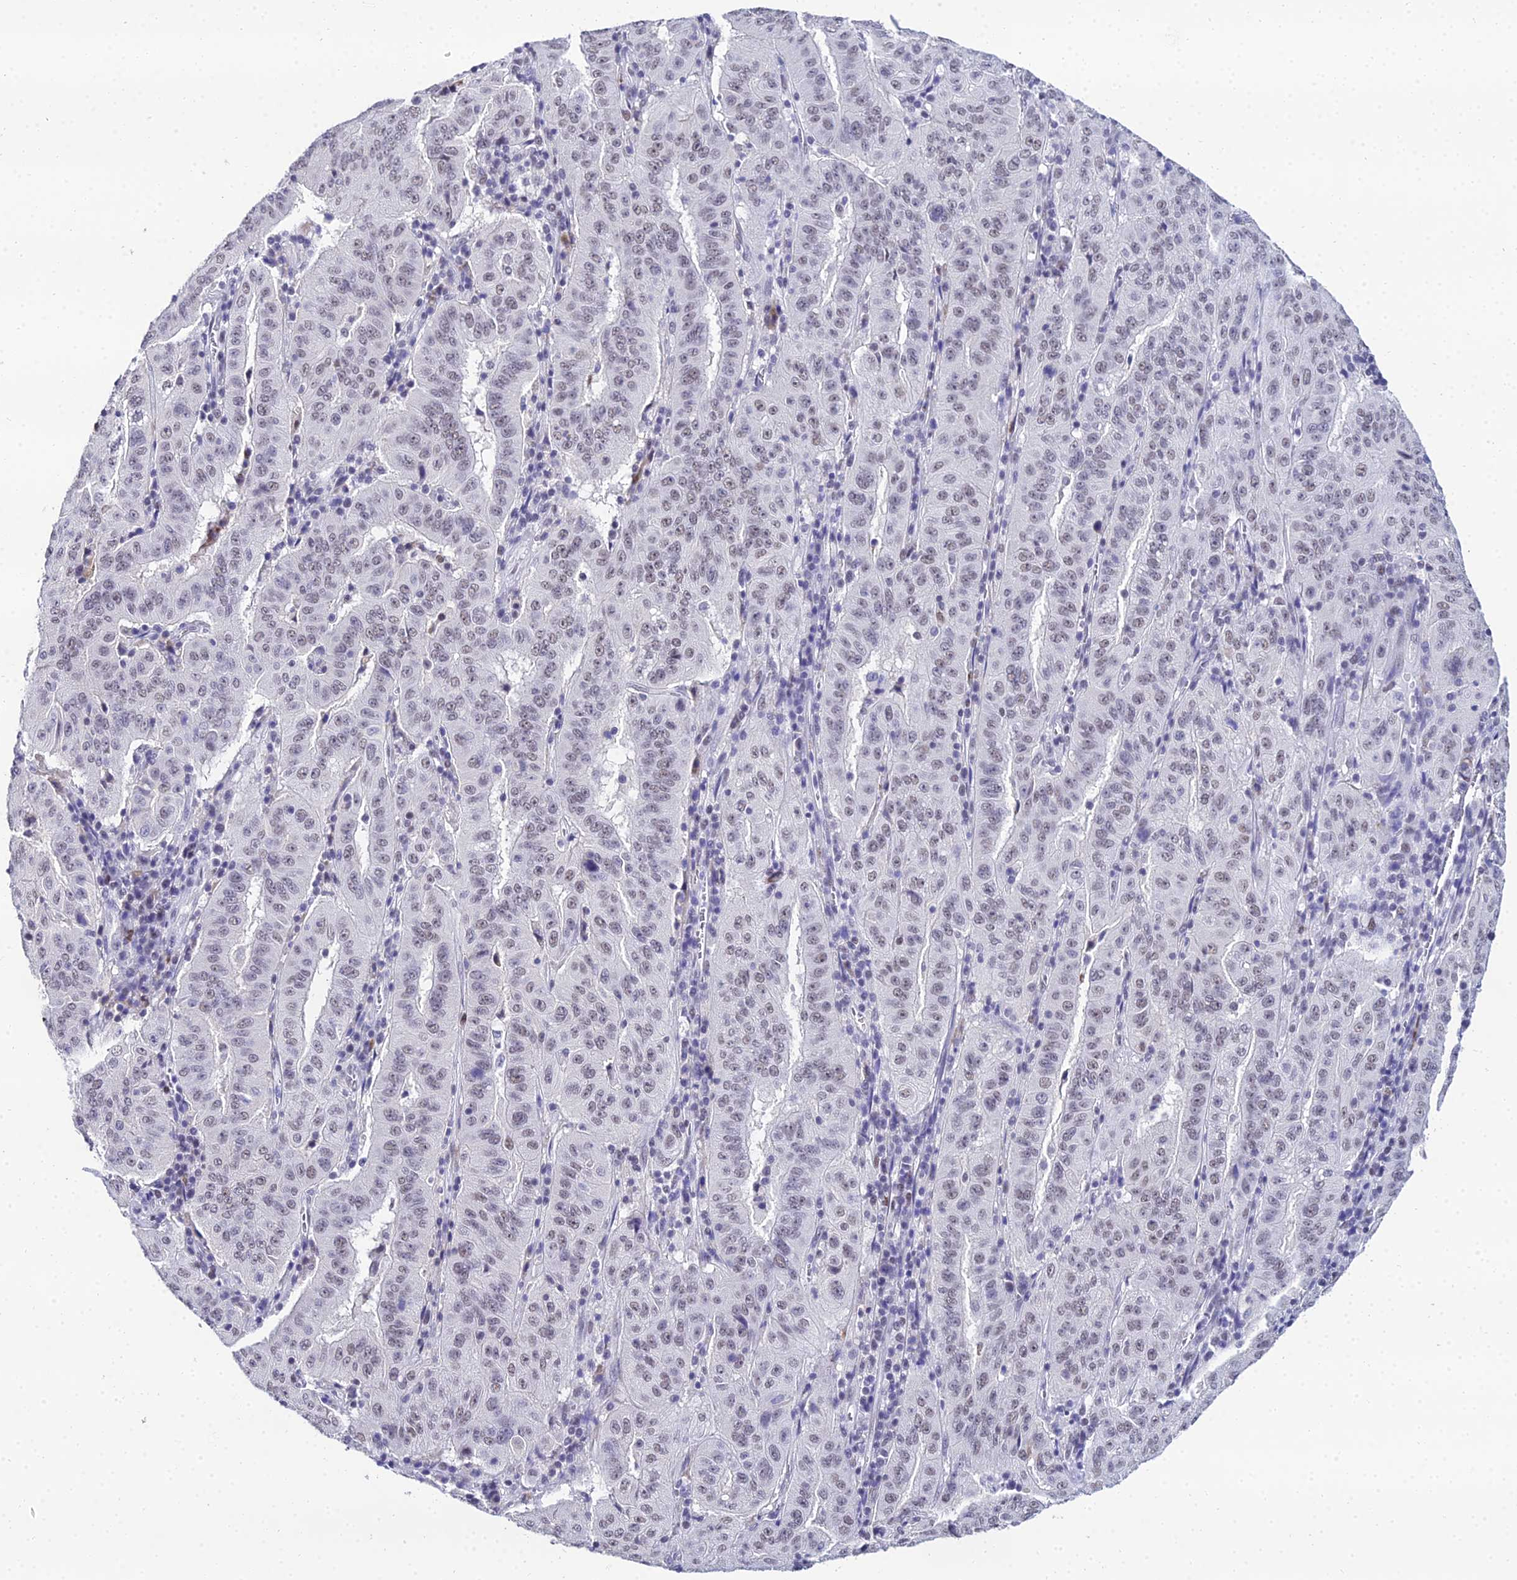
{"staining": {"intensity": "weak", "quantity": "25%-75%", "location": "nuclear"}, "tissue": "pancreatic cancer", "cell_type": "Tumor cells", "image_type": "cancer", "snomed": [{"axis": "morphology", "description": "Adenocarcinoma, NOS"}, {"axis": "topography", "description": "Pancreas"}], "caption": "Pancreatic cancer (adenocarcinoma) was stained to show a protein in brown. There is low levels of weak nuclear expression in about 25%-75% of tumor cells. Using DAB (brown) and hematoxylin (blue) stains, captured at high magnification using brightfield microscopy.", "gene": "PPP4R2", "patient": {"sex": "male", "age": 63}}